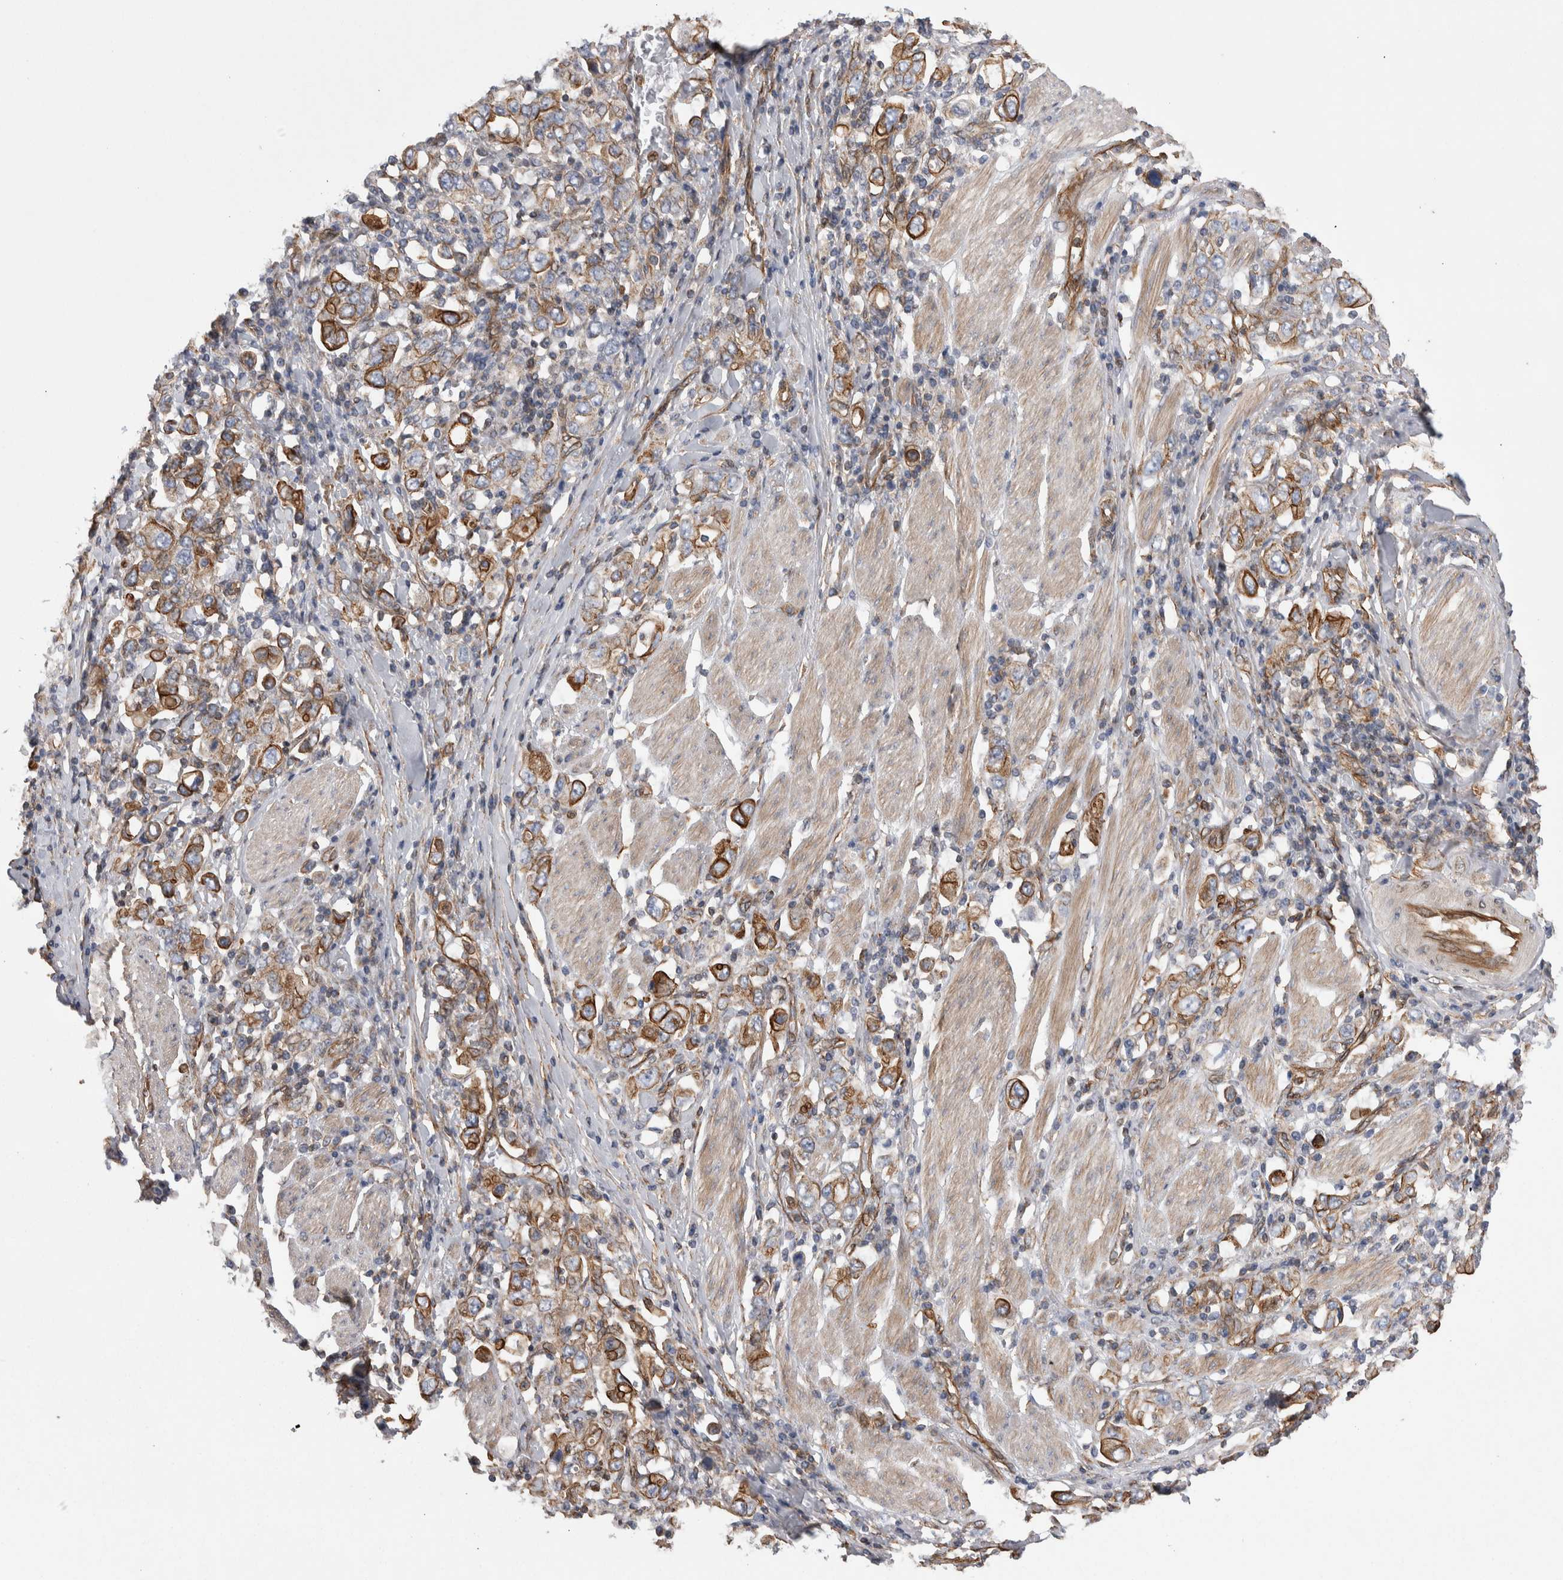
{"staining": {"intensity": "moderate", "quantity": ">75%", "location": "cytoplasmic/membranous"}, "tissue": "stomach cancer", "cell_type": "Tumor cells", "image_type": "cancer", "snomed": [{"axis": "morphology", "description": "Adenocarcinoma, NOS"}, {"axis": "topography", "description": "Stomach, upper"}], "caption": "Immunohistochemical staining of stomach cancer (adenocarcinoma) demonstrates medium levels of moderate cytoplasmic/membranous positivity in about >75% of tumor cells.", "gene": "KIF12", "patient": {"sex": "male", "age": 62}}